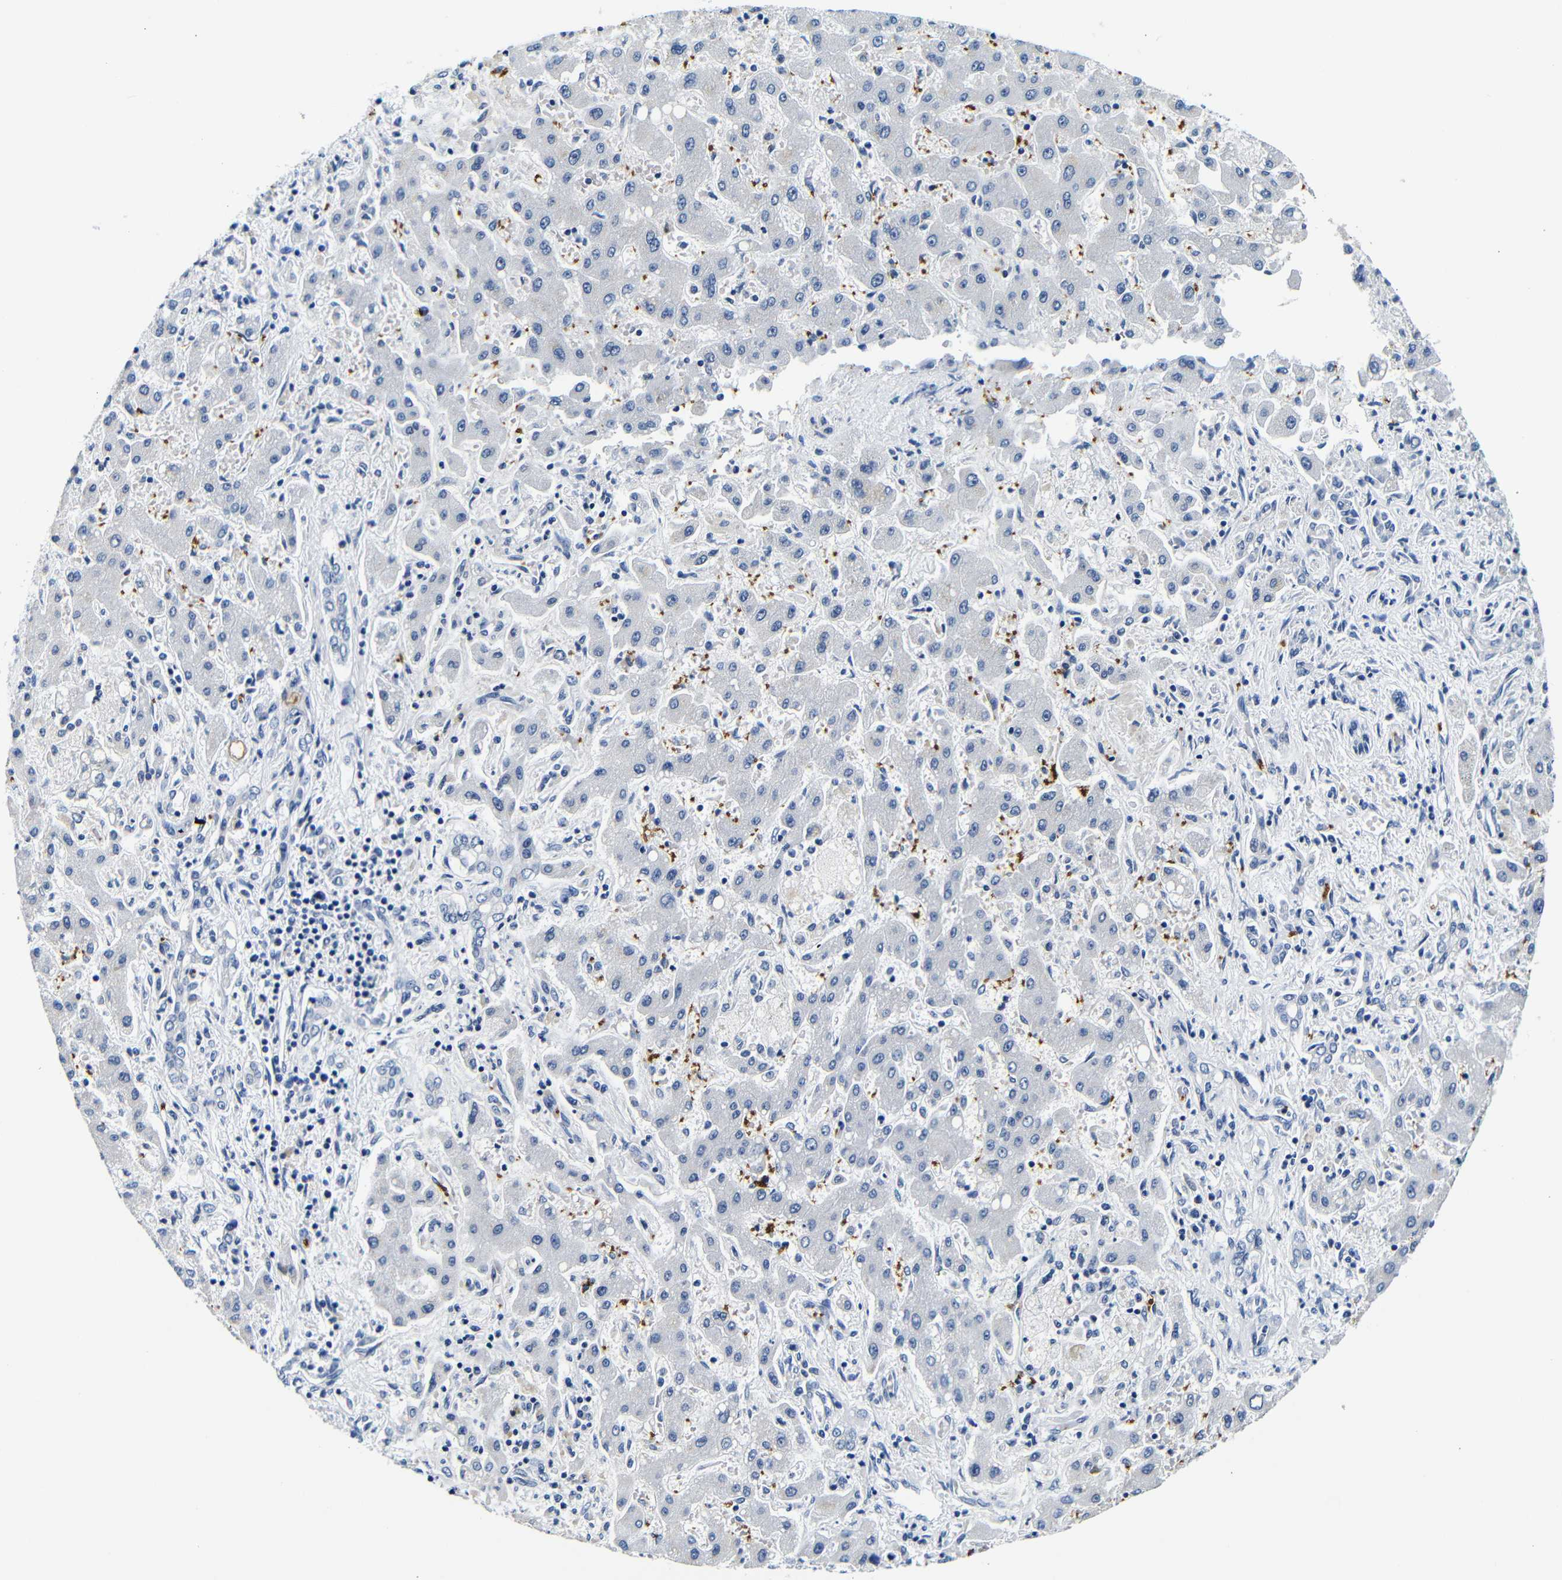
{"staining": {"intensity": "negative", "quantity": "none", "location": "none"}, "tissue": "liver cancer", "cell_type": "Tumor cells", "image_type": "cancer", "snomed": [{"axis": "morphology", "description": "Cholangiocarcinoma"}, {"axis": "topography", "description": "Liver"}], "caption": "The image exhibits no significant expression in tumor cells of liver cancer (cholangiocarcinoma). The staining is performed using DAB brown chromogen with nuclei counter-stained in using hematoxylin.", "gene": "GP1BA", "patient": {"sex": "male", "age": 50}}